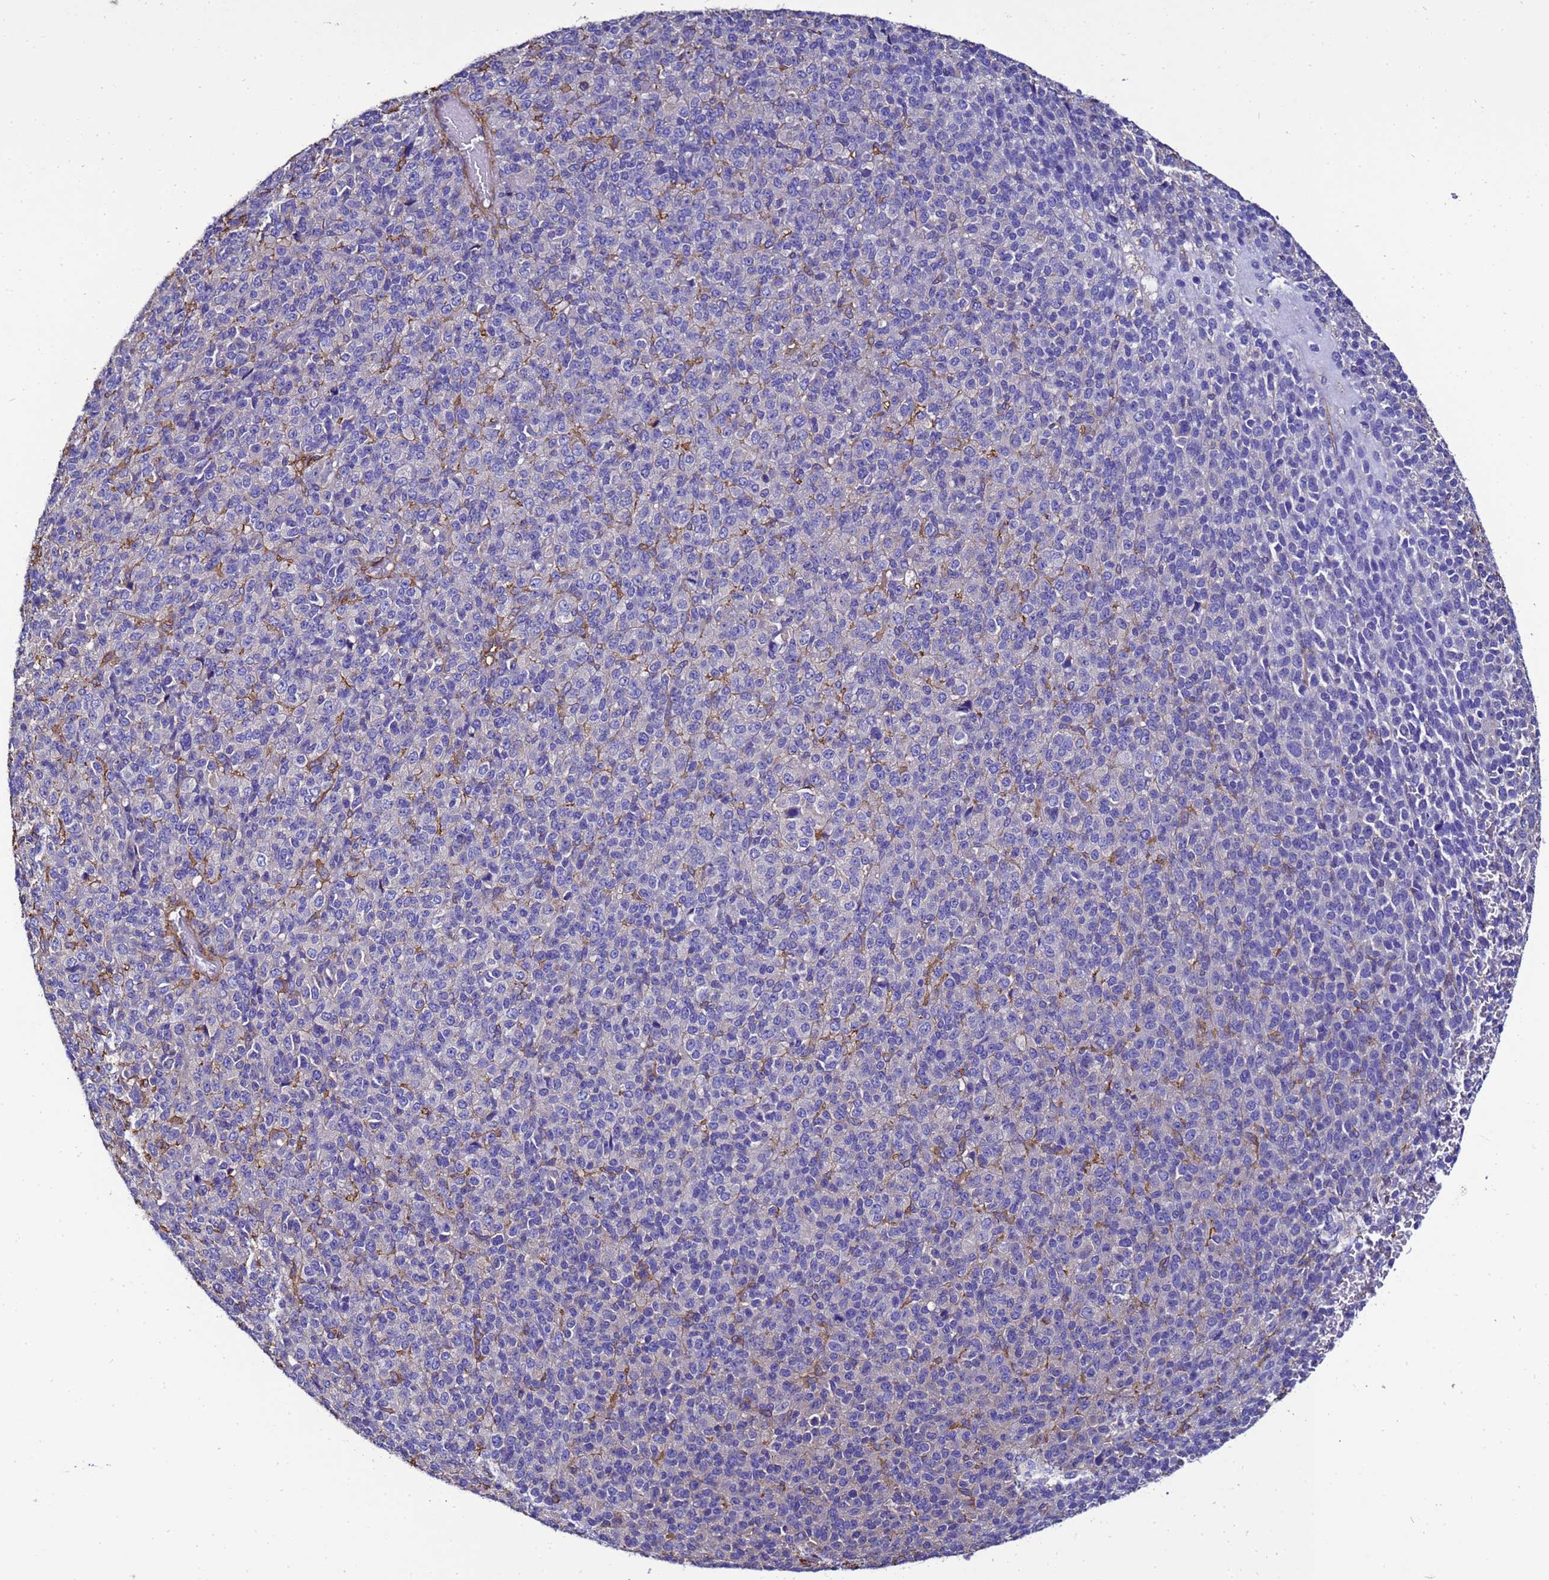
{"staining": {"intensity": "negative", "quantity": "none", "location": "none"}, "tissue": "melanoma", "cell_type": "Tumor cells", "image_type": "cancer", "snomed": [{"axis": "morphology", "description": "Malignant melanoma, Metastatic site"}, {"axis": "topography", "description": "Brain"}], "caption": "A micrograph of human melanoma is negative for staining in tumor cells.", "gene": "MYL12A", "patient": {"sex": "female", "age": 56}}